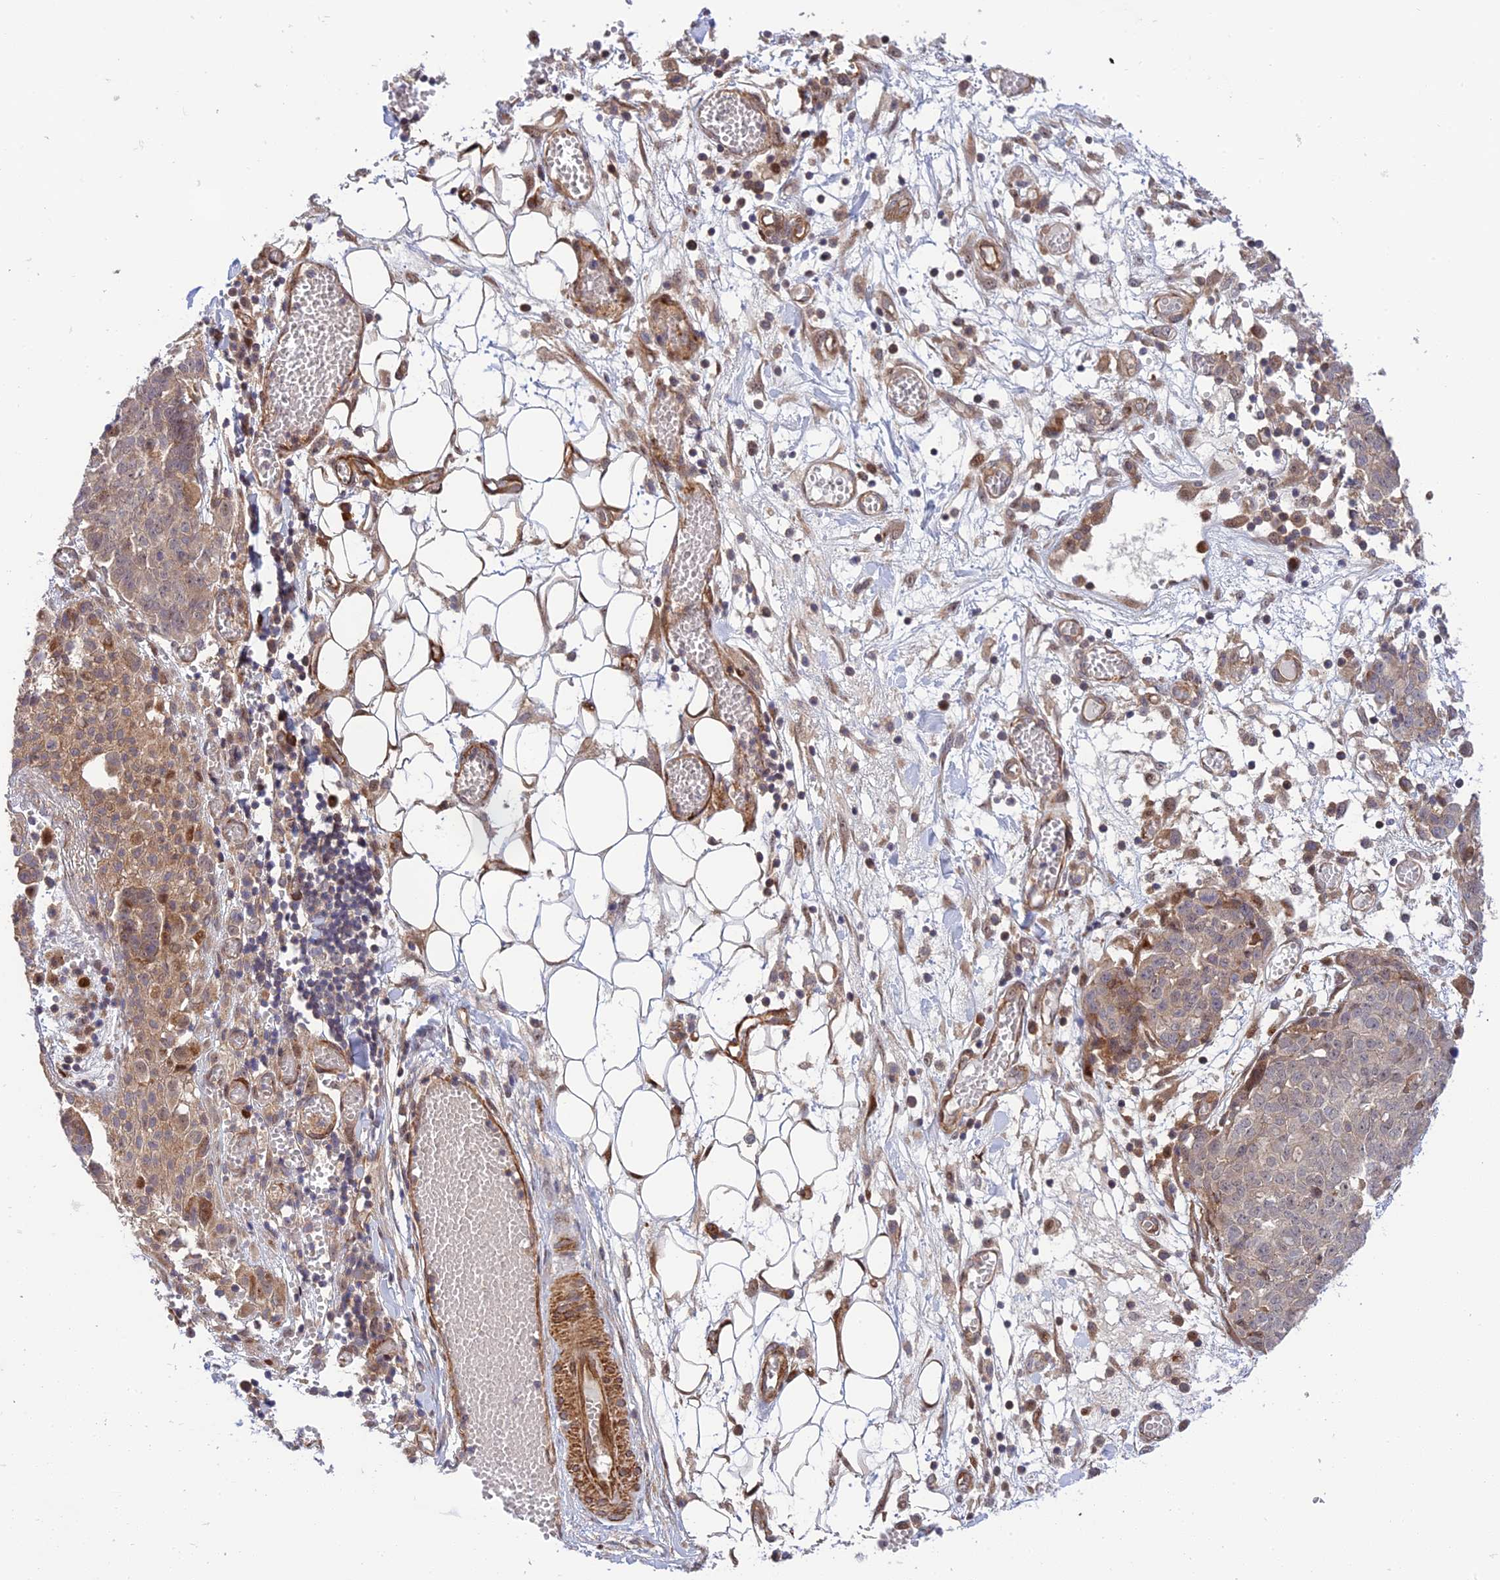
{"staining": {"intensity": "negative", "quantity": "none", "location": "none"}, "tissue": "ovarian cancer", "cell_type": "Tumor cells", "image_type": "cancer", "snomed": [{"axis": "morphology", "description": "Cystadenocarcinoma, serous, NOS"}, {"axis": "topography", "description": "Soft tissue"}, {"axis": "topography", "description": "Ovary"}], "caption": "Immunohistochemistry (IHC) of ovarian serous cystadenocarcinoma shows no staining in tumor cells.", "gene": "ZNF584", "patient": {"sex": "female", "age": 57}}